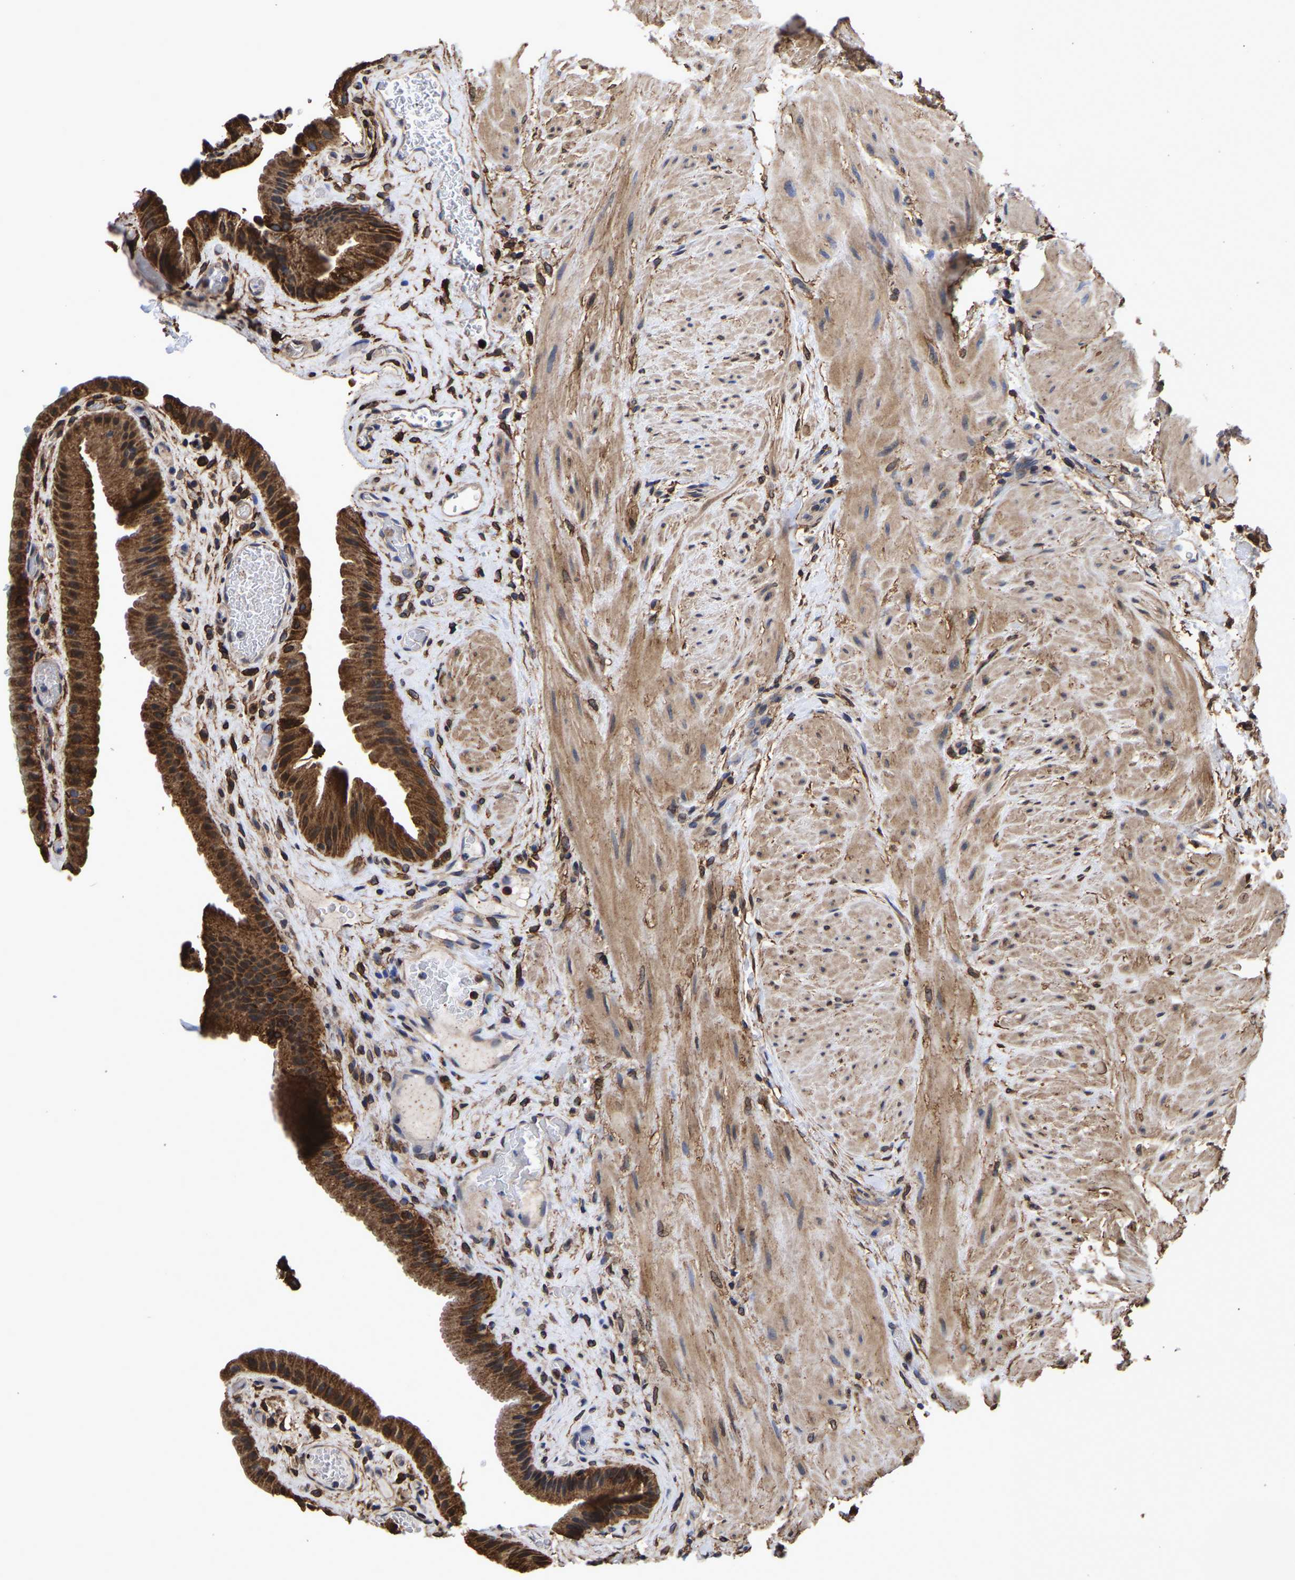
{"staining": {"intensity": "strong", "quantity": ">75%", "location": "cytoplasmic/membranous"}, "tissue": "gallbladder", "cell_type": "Glandular cells", "image_type": "normal", "snomed": [{"axis": "morphology", "description": "Normal tissue, NOS"}, {"axis": "topography", "description": "Gallbladder"}], "caption": "Protein expression analysis of benign human gallbladder reveals strong cytoplasmic/membranous expression in approximately >75% of glandular cells.", "gene": "LIF", "patient": {"sex": "male", "age": 49}}